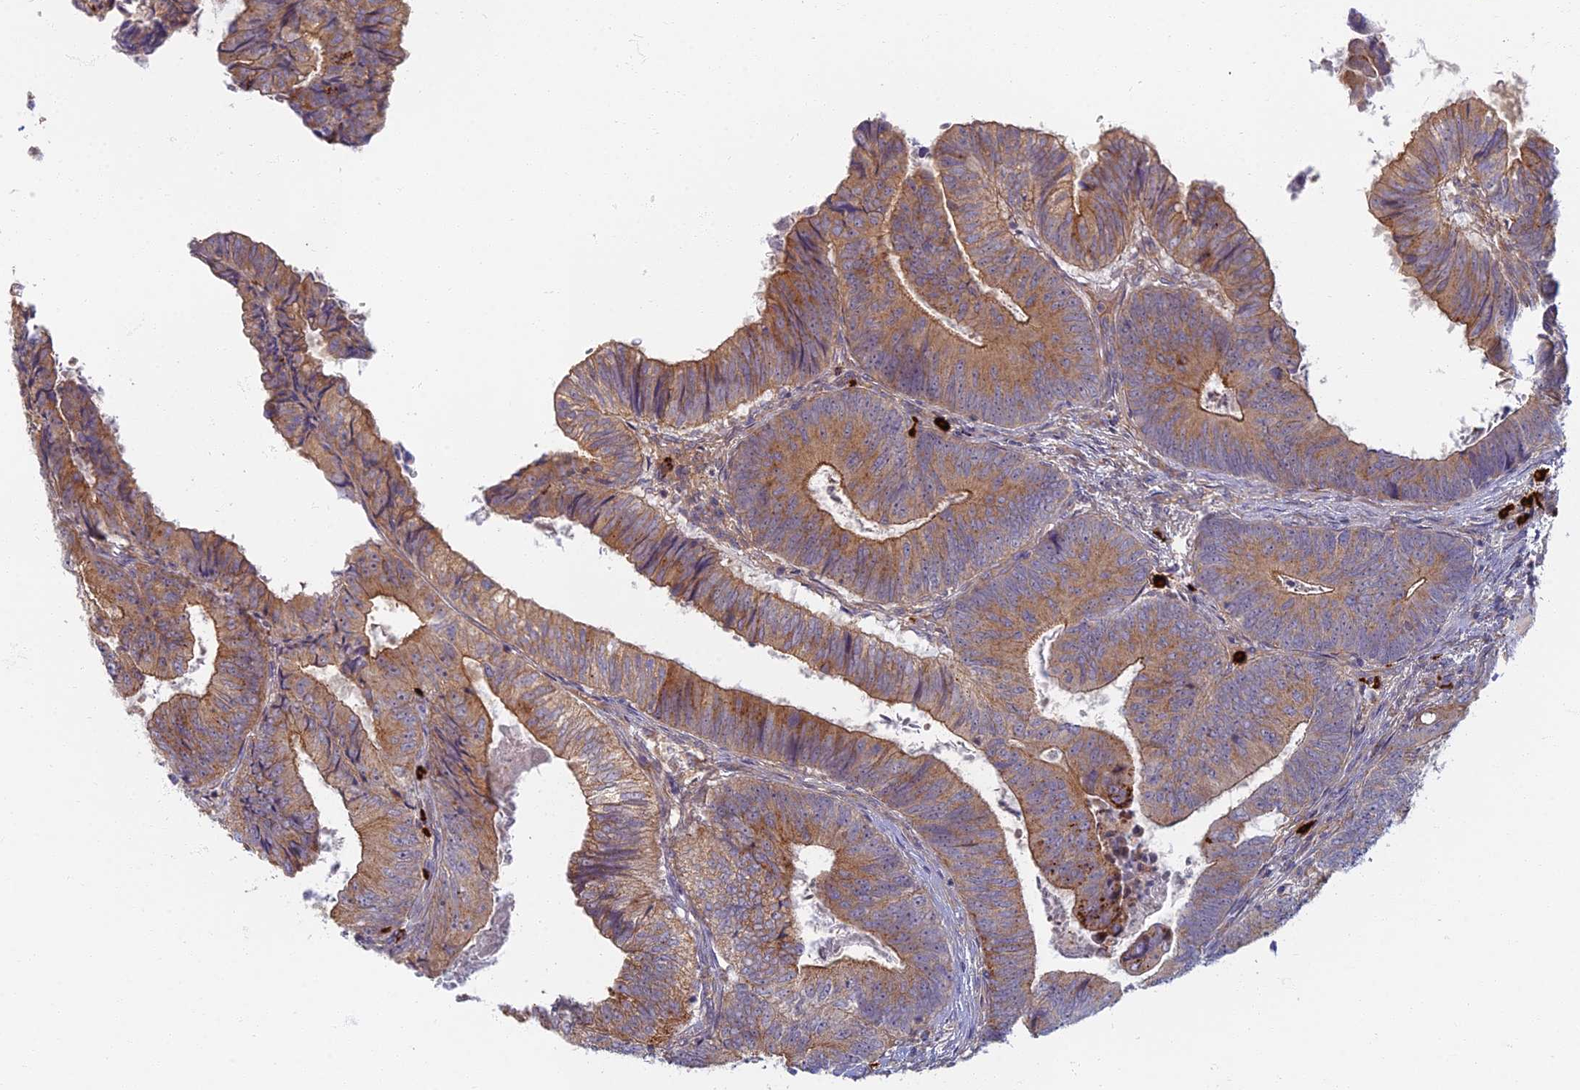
{"staining": {"intensity": "moderate", "quantity": ">75%", "location": "cytoplasmic/membranous"}, "tissue": "colorectal cancer", "cell_type": "Tumor cells", "image_type": "cancer", "snomed": [{"axis": "morphology", "description": "Adenocarcinoma, NOS"}, {"axis": "topography", "description": "Colon"}], "caption": "The image displays a brown stain indicating the presence of a protein in the cytoplasmic/membranous of tumor cells in colorectal adenocarcinoma.", "gene": "PROX2", "patient": {"sex": "female", "age": 67}}